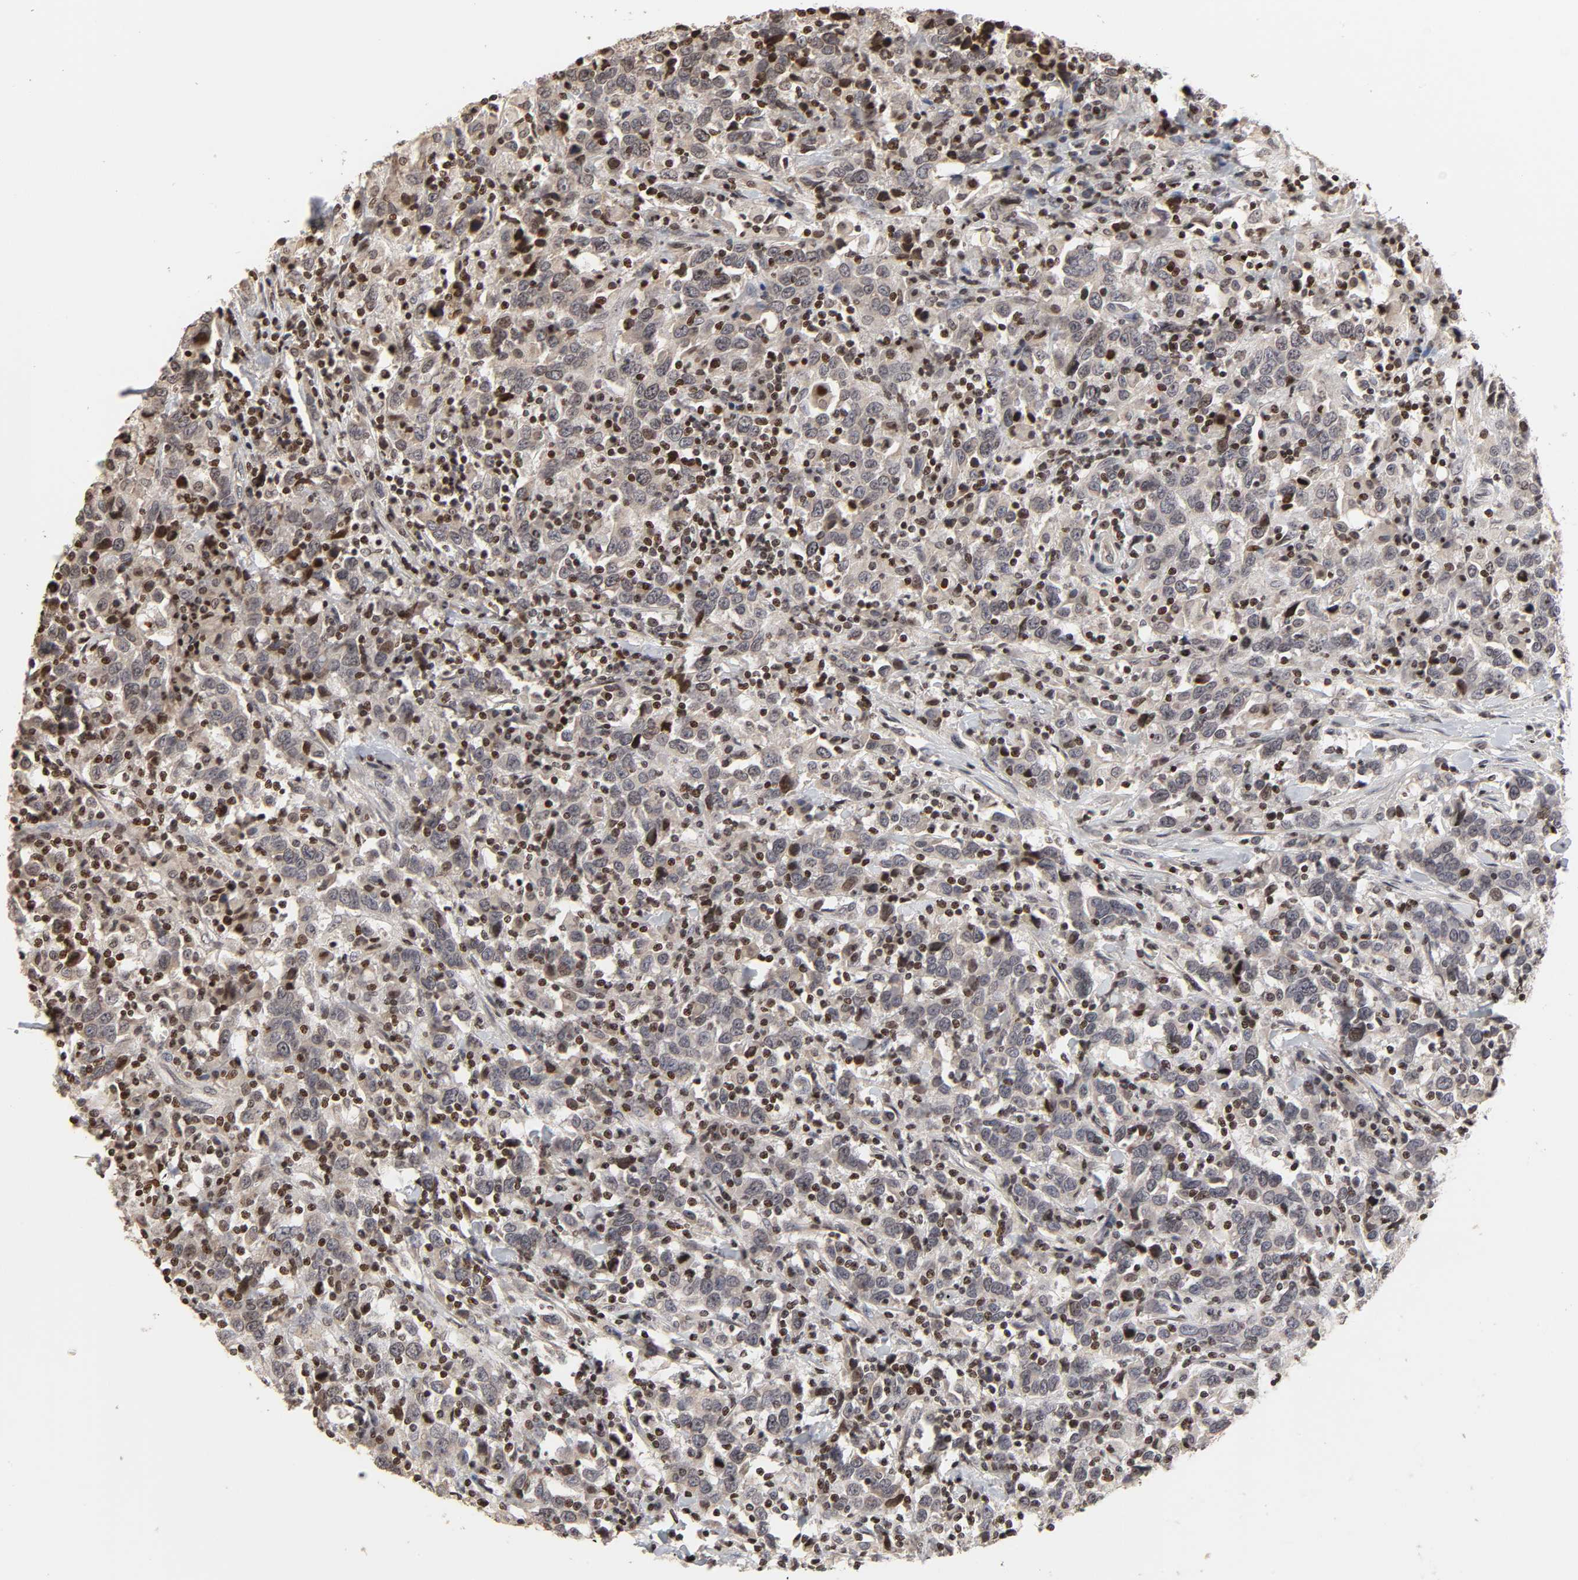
{"staining": {"intensity": "moderate", "quantity": "<25%", "location": "nuclear"}, "tissue": "urothelial cancer", "cell_type": "Tumor cells", "image_type": "cancer", "snomed": [{"axis": "morphology", "description": "Urothelial carcinoma, High grade"}, {"axis": "topography", "description": "Urinary bladder"}], "caption": "Tumor cells exhibit low levels of moderate nuclear staining in about <25% of cells in urothelial cancer.", "gene": "ZNF473", "patient": {"sex": "male", "age": 61}}